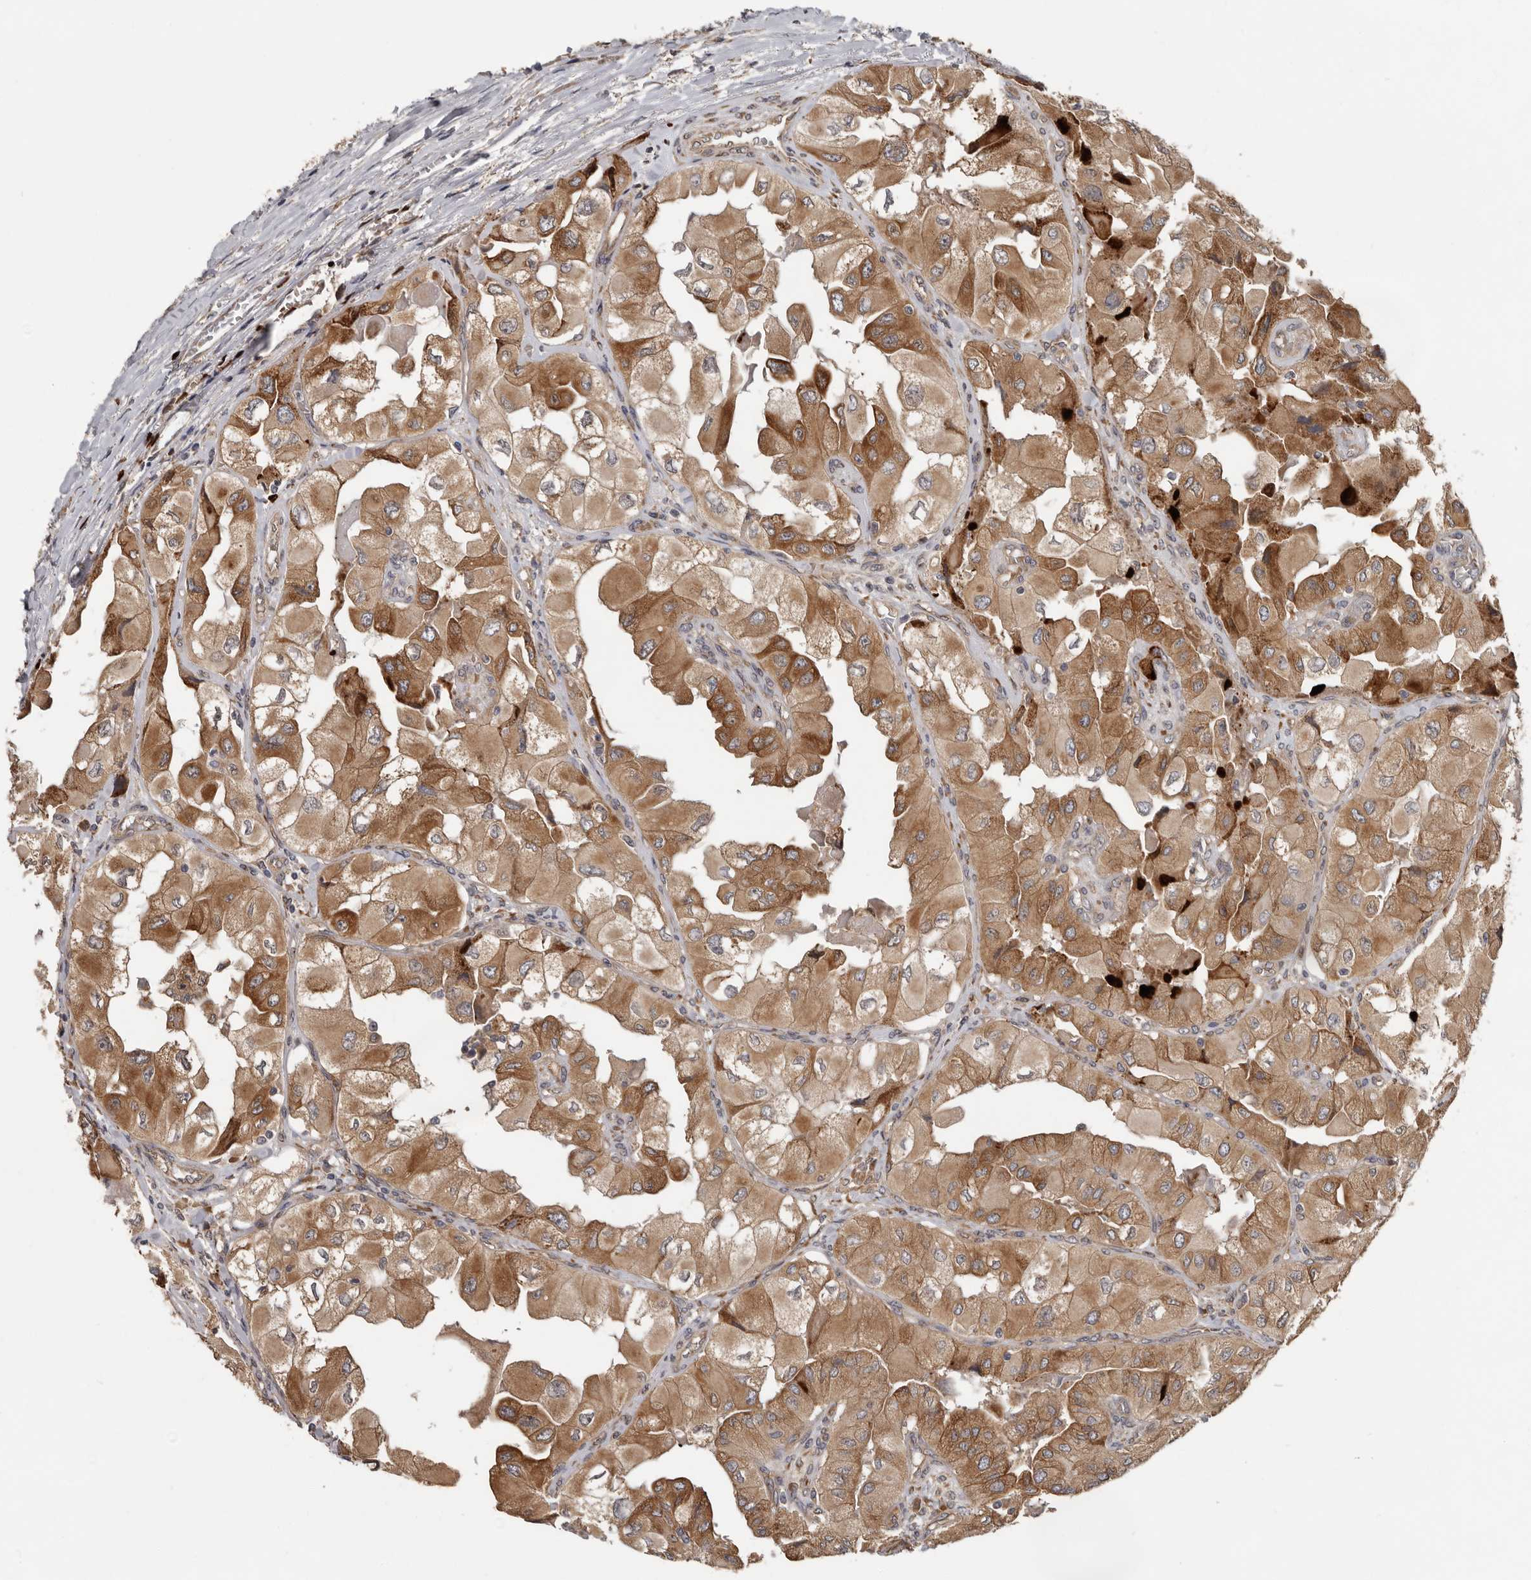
{"staining": {"intensity": "moderate", "quantity": ">75%", "location": "cytoplasmic/membranous"}, "tissue": "thyroid cancer", "cell_type": "Tumor cells", "image_type": "cancer", "snomed": [{"axis": "morphology", "description": "Papillary adenocarcinoma, NOS"}, {"axis": "topography", "description": "Thyroid gland"}], "caption": "Human thyroid cancer stained with a protein marker reveals moderate staining in tumor cells.", "gene": "MTF1", "patient": {"sex": "female", "age": 59}}